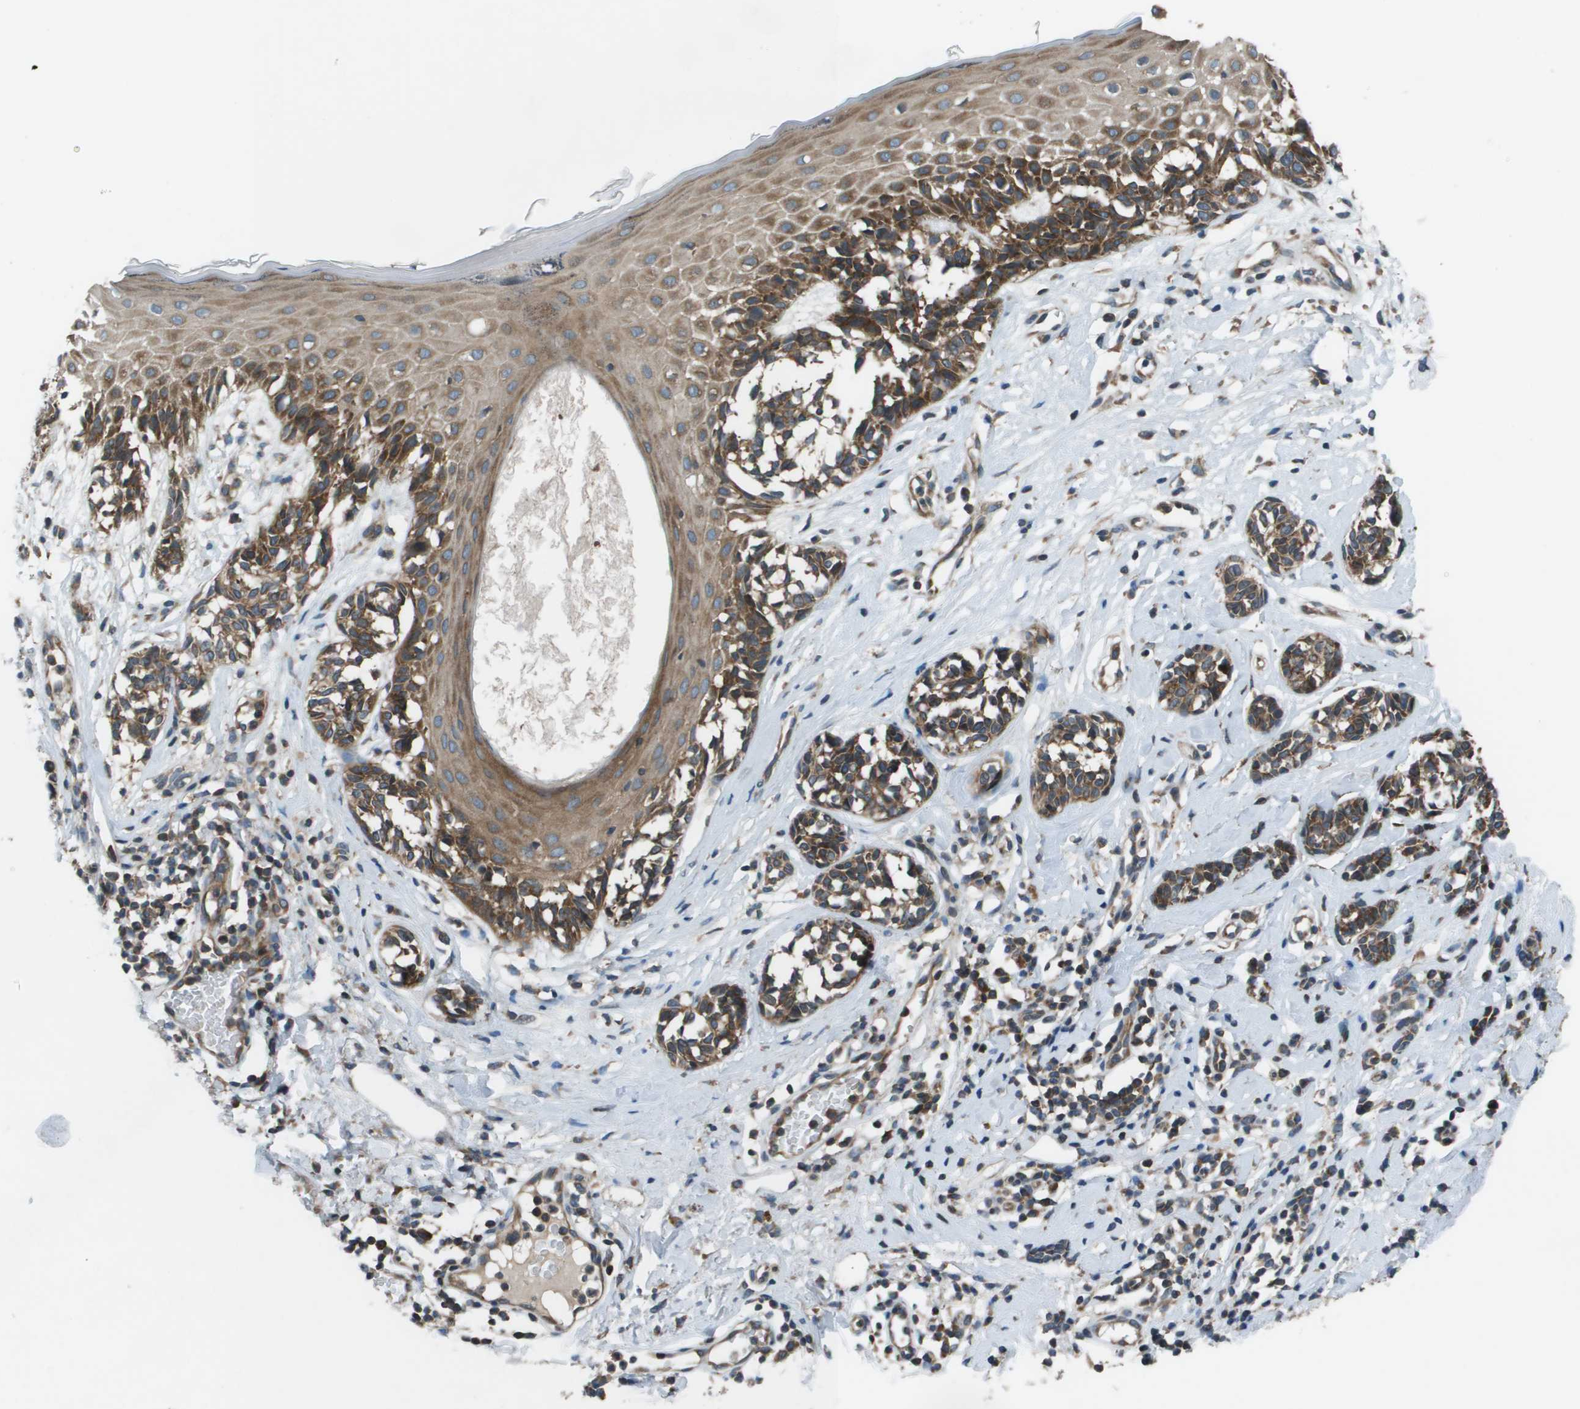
{"staining": {"intensity": "moderate", "quantity": ">75%", "location": "cytoplasmic/membranous"}, "tissue": "melanoma", "cell_type": "Tumor cells", "image_type": "cancer", "snomed": [{"axis": "morphology", "description": "Malignant melanoma, NOS"}, {"axis": "topography", "description": "Skin"}], "caption": "Malignant melanoma stained with a protein marker demonstrates moderate staining in tumor cells.", "gene": "EIF3B", "patient": {"sex": "male", "age": 64}}